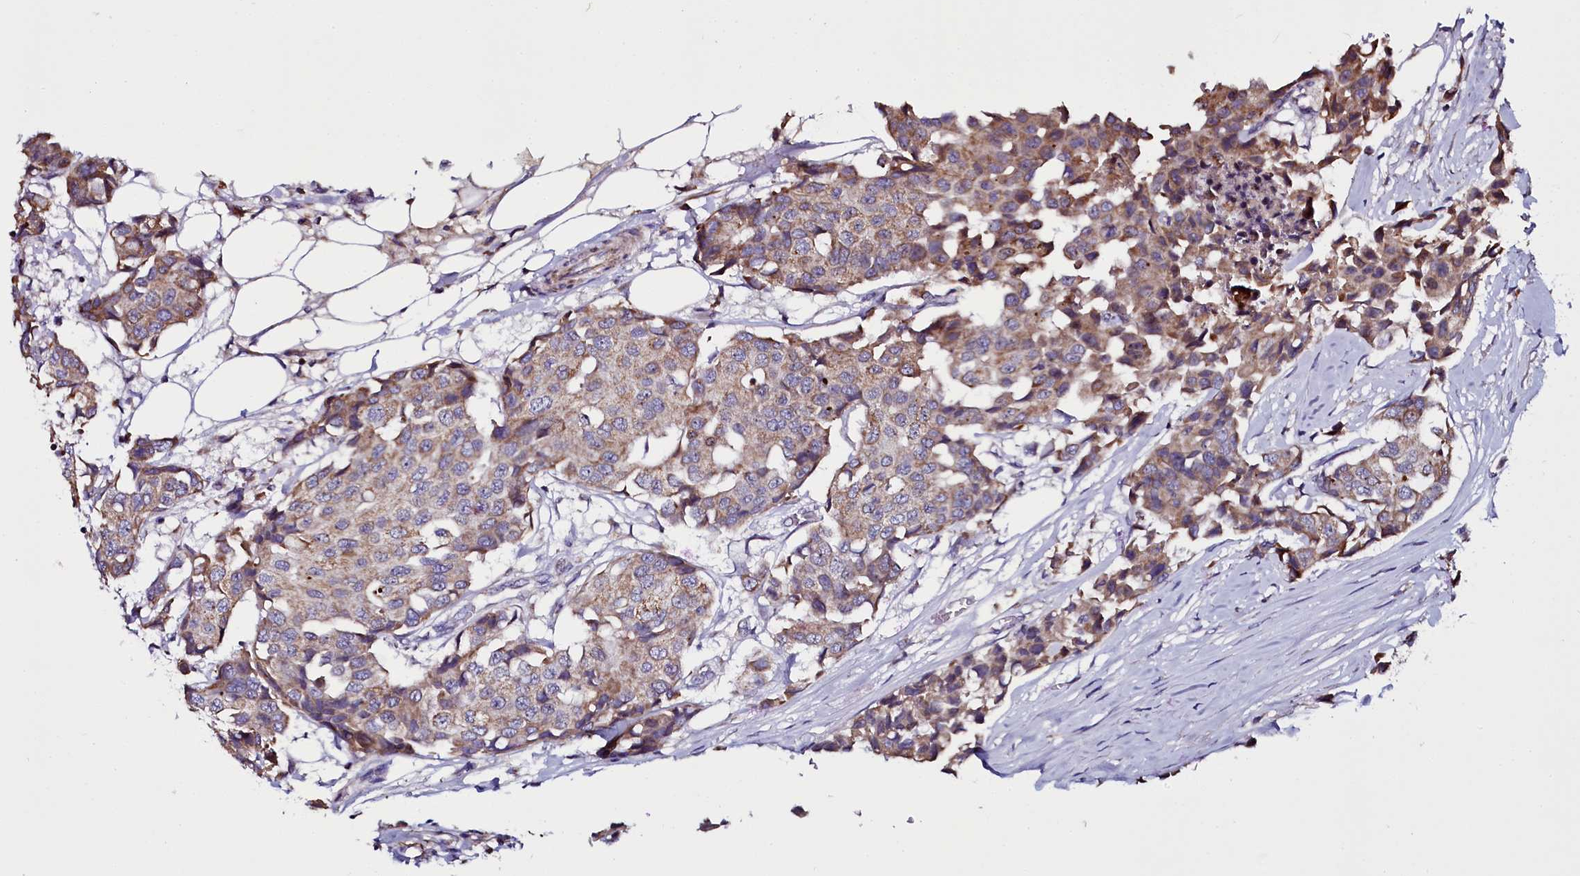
{"staining": {"intensity": "moderate", "quantity": ">75%", "location": "cytoplasmic/membranous"}, "tissue": "breast cancer", "cell_type": "Tumor cells", "image_type": "cancer", "snomed": [{"axis": "morphology", "description": "Duct carcinoma"}, {"axis": "topography", "description": "Breast"}], "caption": "The immunohistochemical stain labels moderate cytoplasmic/membranous positivity in tumor cells of breast cancer tissue.", "gene": "NAA80", "patient": {"sex": "female", "age": 80}}